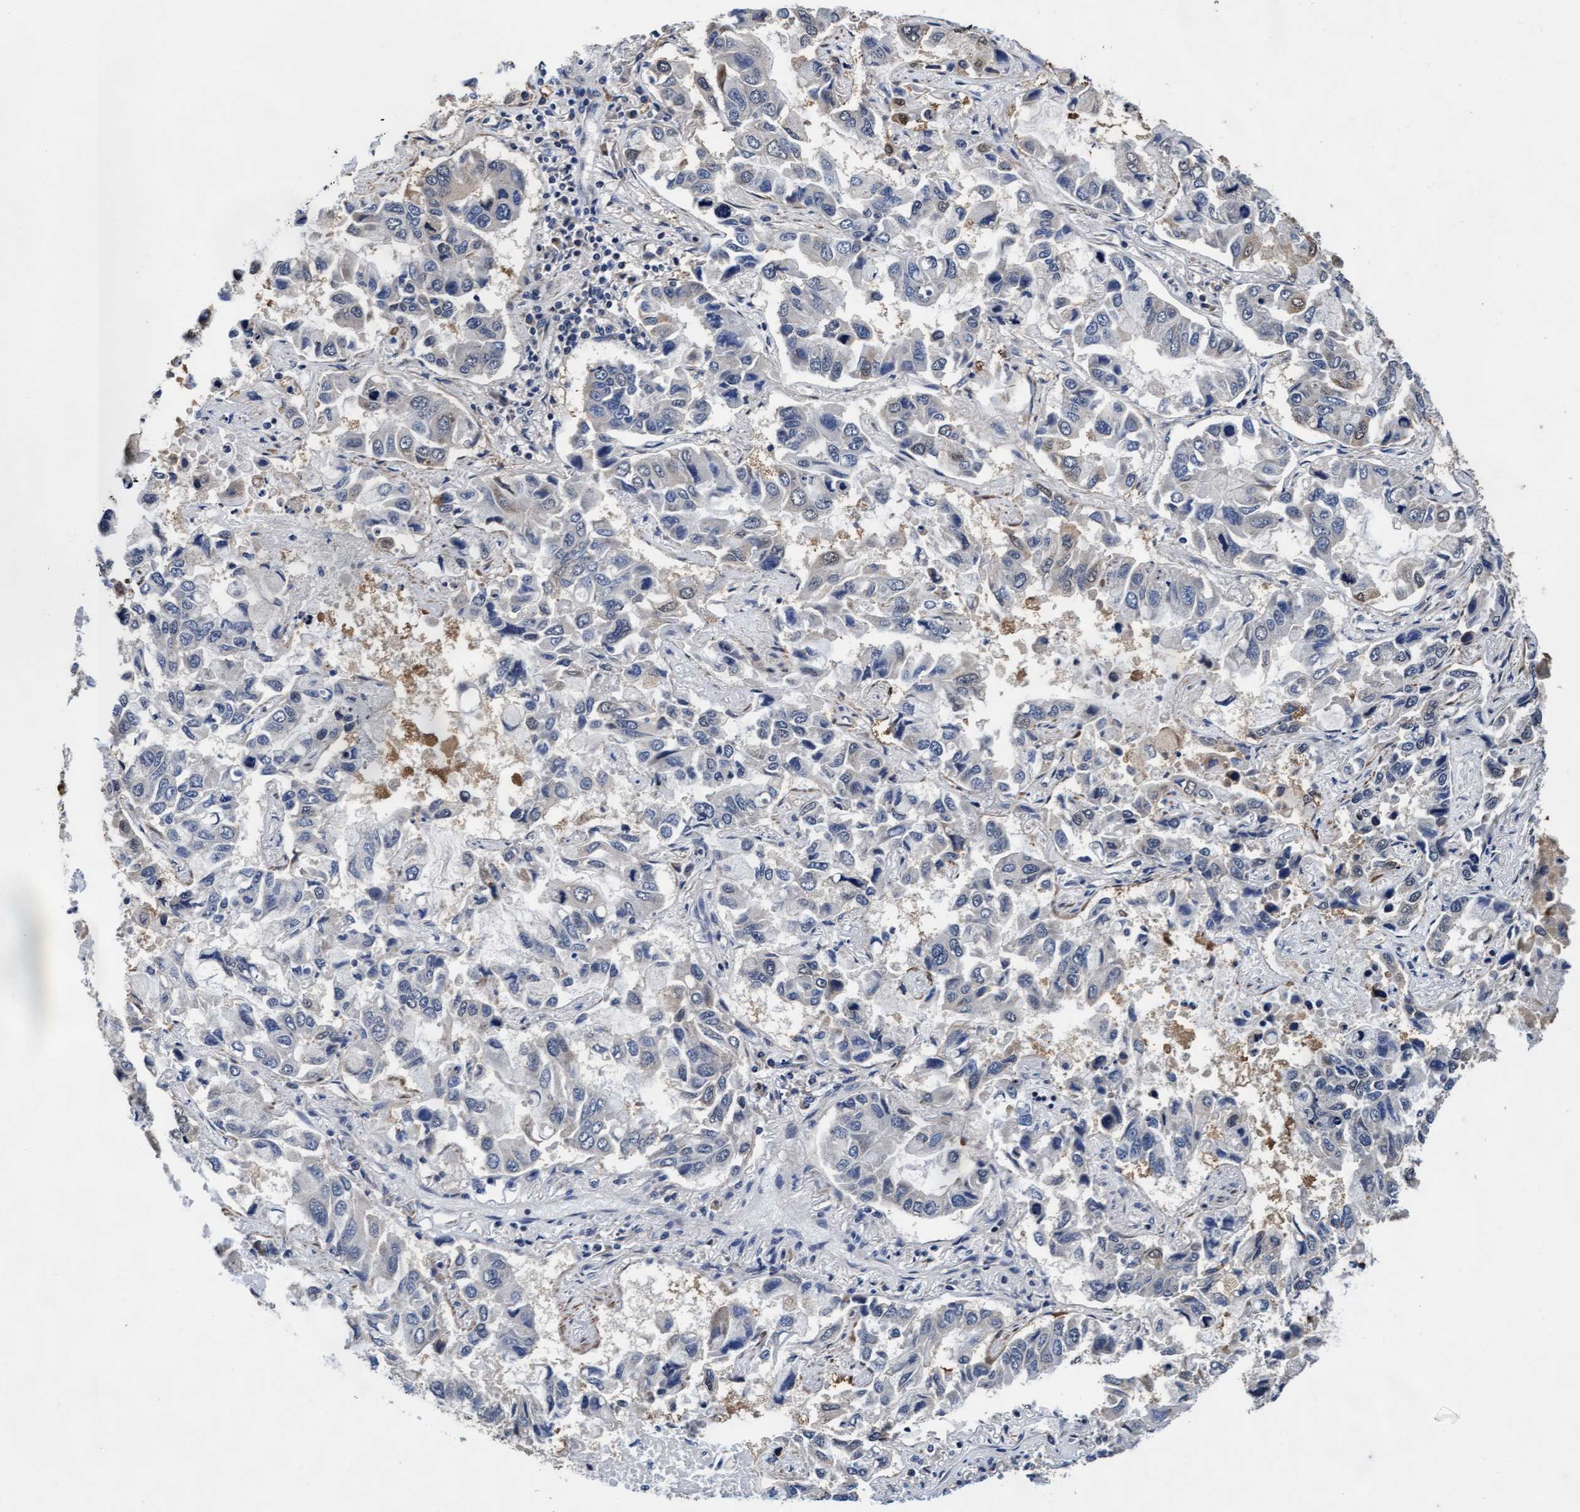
{"staining": {"intensity": "negative", "quantity": "none", "location": "none"}, "tissue": "lung cancer", "cell_type": "Tumor cells", "image_type": "cancer", "snomed": [{"axis": "morphology", "description": "Adenocarcinoma, NOS"}, {"axis": "topography", "description": "Lung"}], "caption": "There is no significant staining in tumor cells of adenocarcinoma (lung). The staining was performed using DAB (3,3'-diaminobenzidine) to visualize the protein expression in brown, while the nuclei were stained in blue with hematoxylin (Magnification: 20x).", "gene": "EFCAB13", "patient": {"sex": "male", "age": 64}}